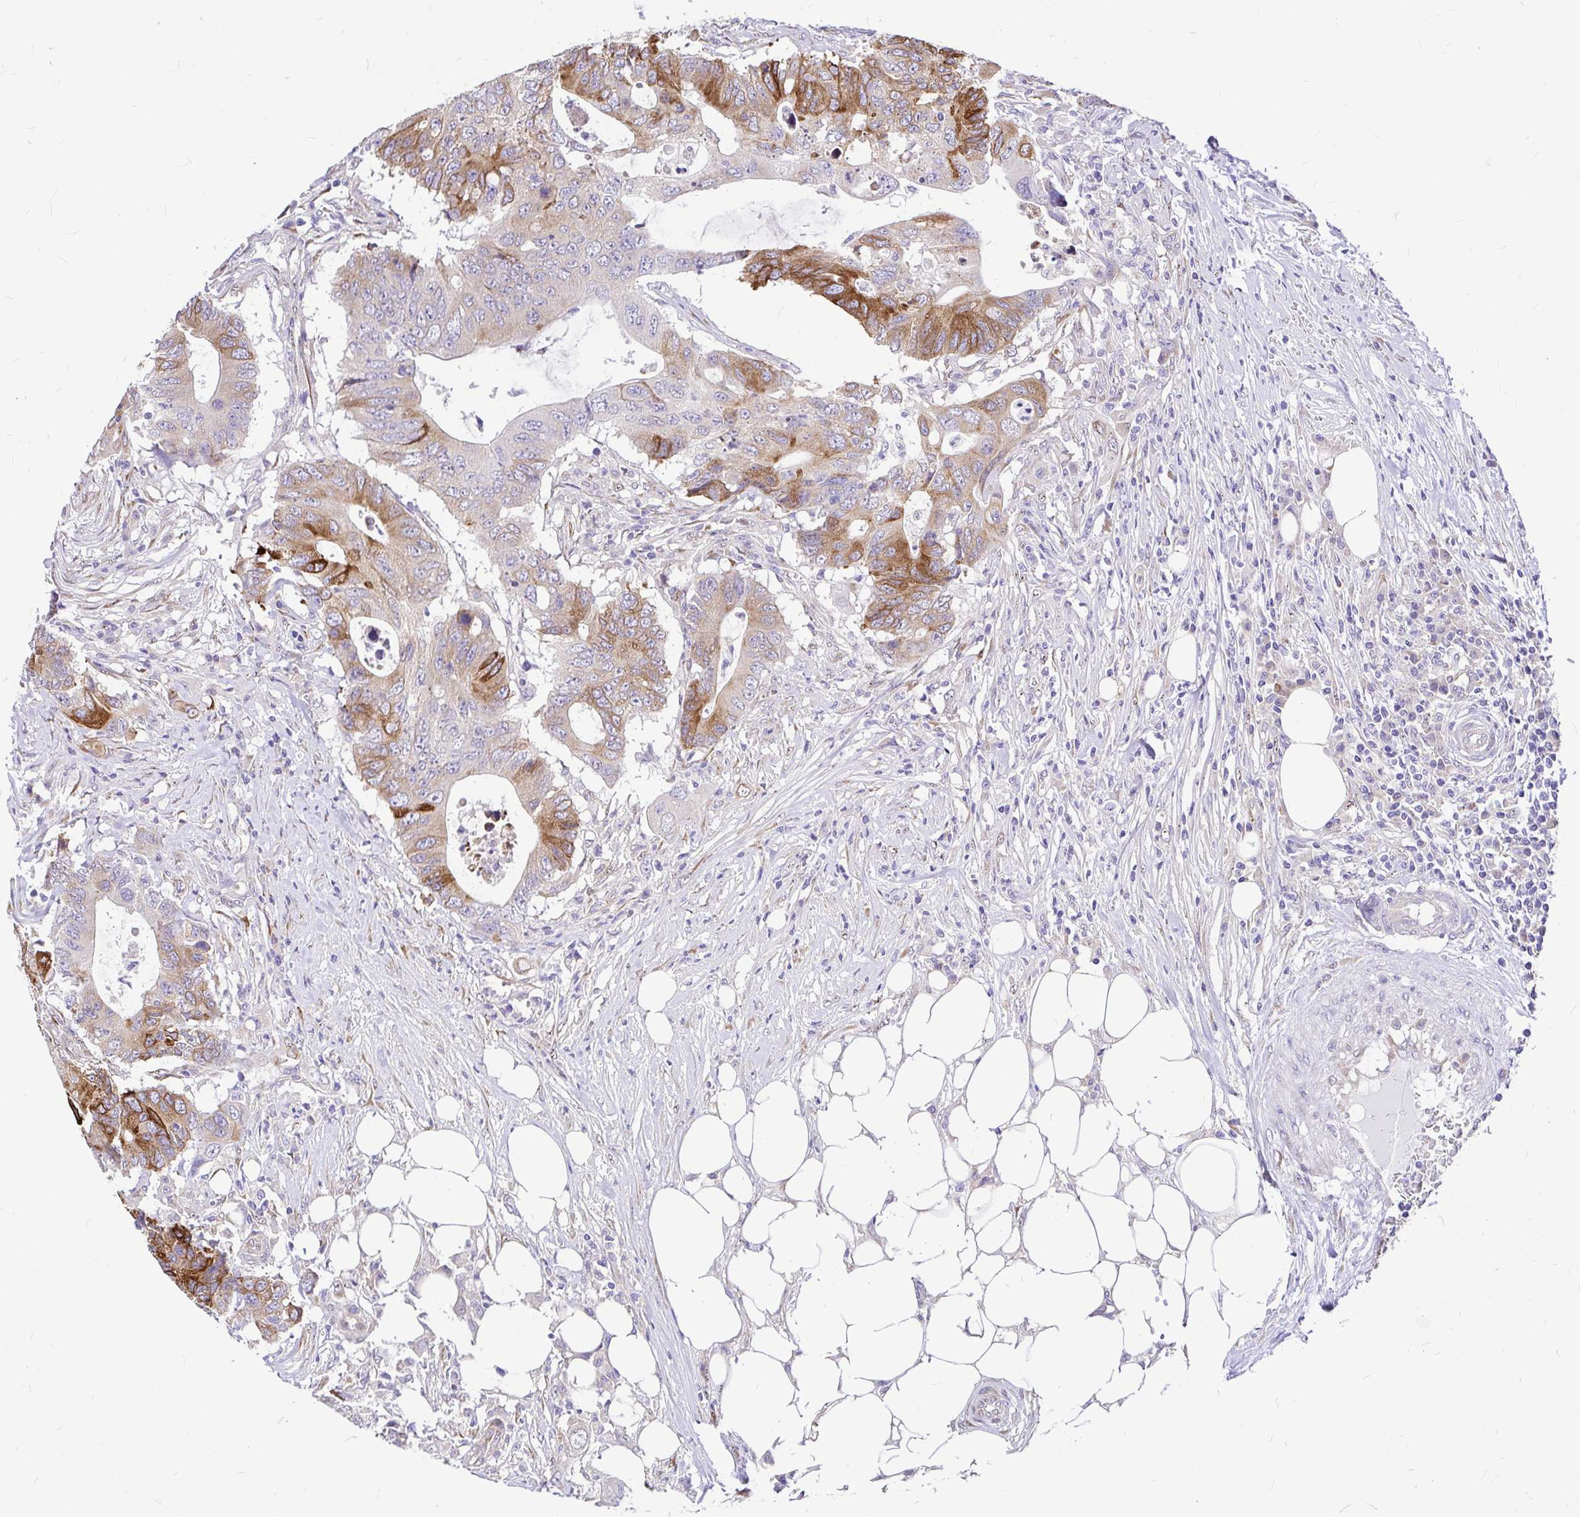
{"staining": {"intensity": "strong", "quantity": "<25%", "location": "cytoplasmic/membranous"}, "tissue": "colorectal cancer", "cell_type": "Tumor cells", "image_type": "cancer", "snomed": [{"axis": "morphology", "description": "Adenocarcinoma, NOS"}, {"axis": "topography", "description": "Colon"}], "caption": "Approximately <25% of tumor cells in human adenocarcinoma (colorectal) demonstrate strong cytoplasmic/membranous protein expression as visualized by brown immunohistochemical staining.", "gene": "GABBR2", "patient": {"sex": "male", "age": 71}}